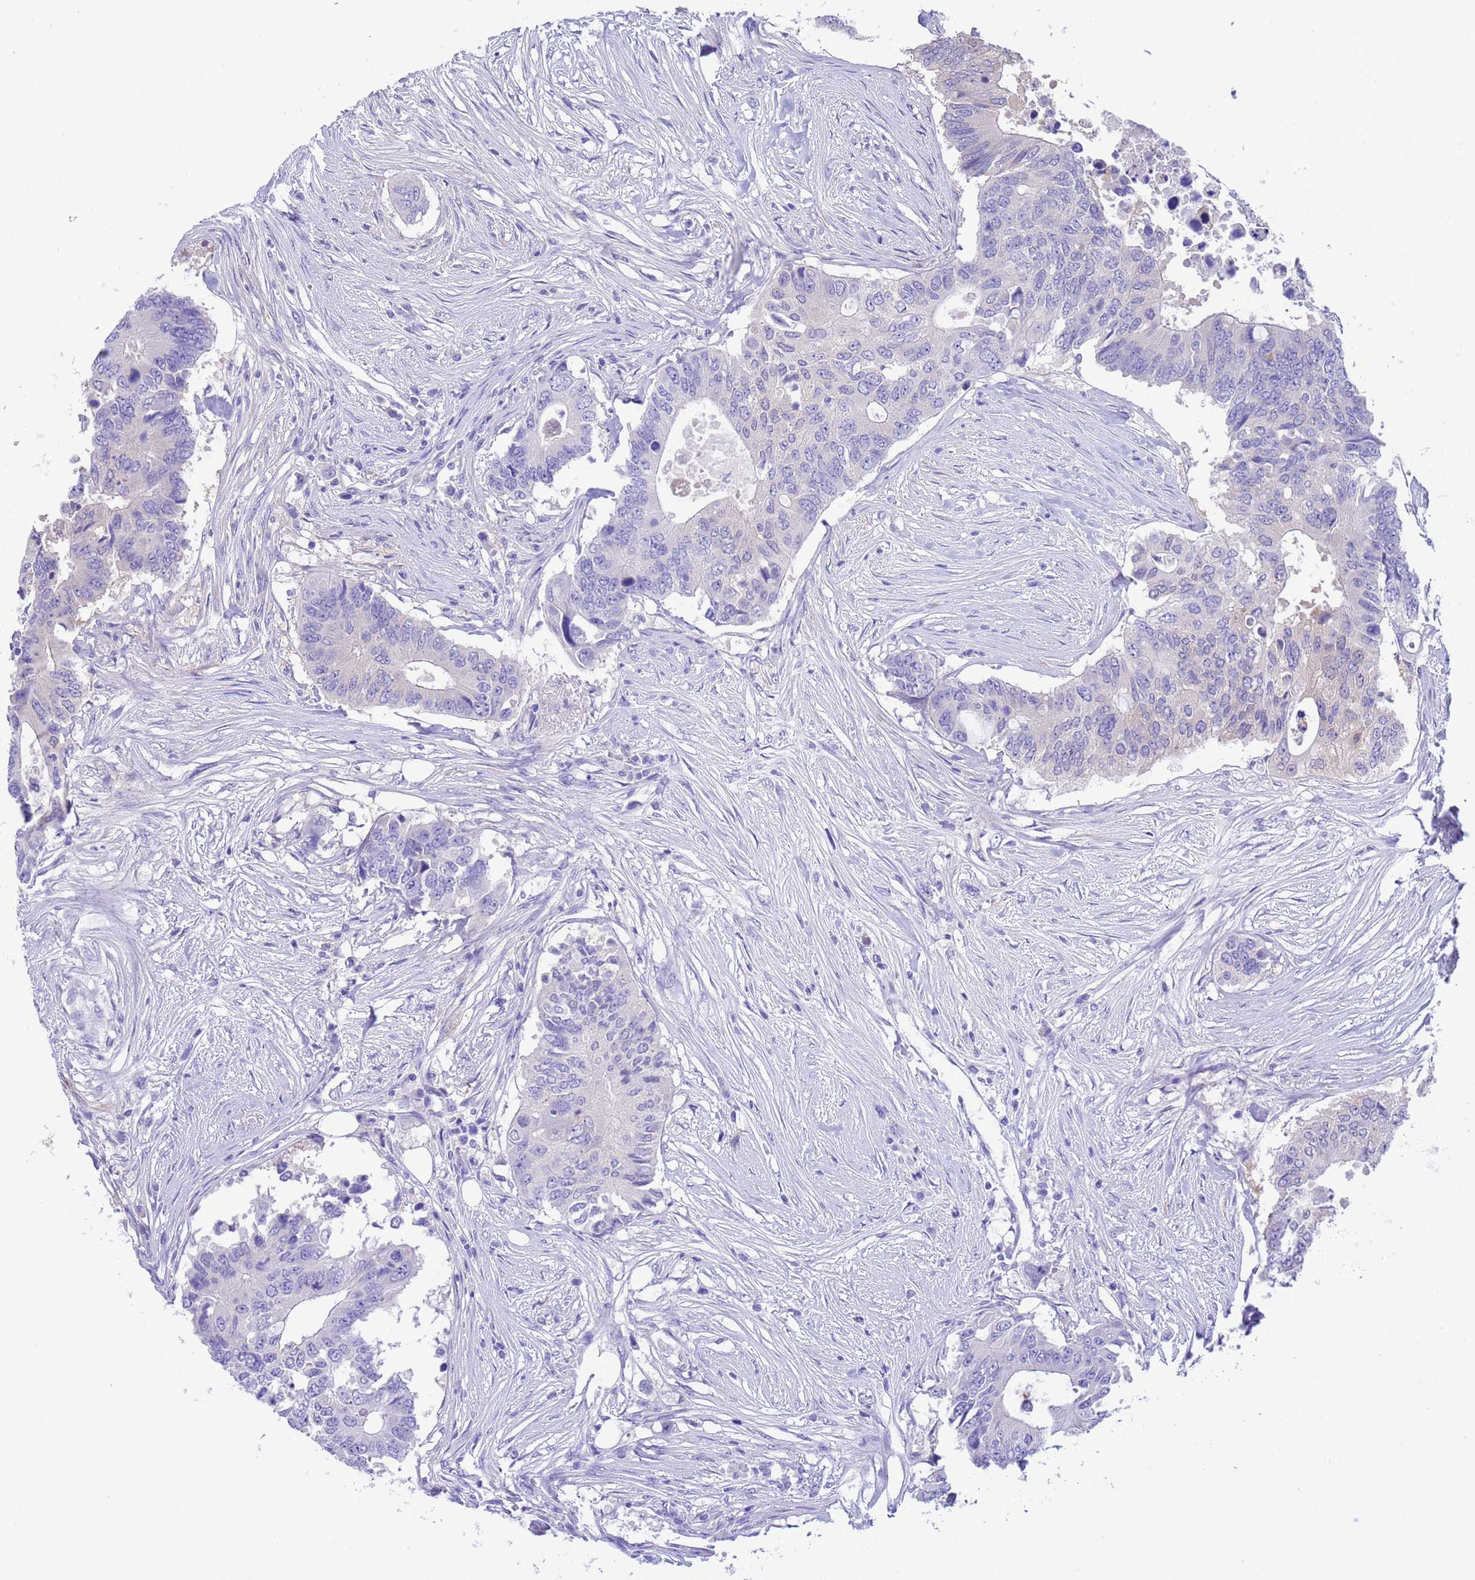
{"staining": {"intensity": "negative", "quantity": "none", "location": "none"}, "tissue": "colorectal cancer", "cell_type": "Tumor cells", "image_type": "cancer", "snomed": [{"axis": "morphology", "description": "Adenocarcinoma, NOS"}, {"axis": "topography", "description": "Colon"}], "caption": "Micrograph shows no significant protein expression in tumor cells of adenocarcinoma (colorectal).", "gene": "USP38", "patient": {"sex": "male", "age": 71}}